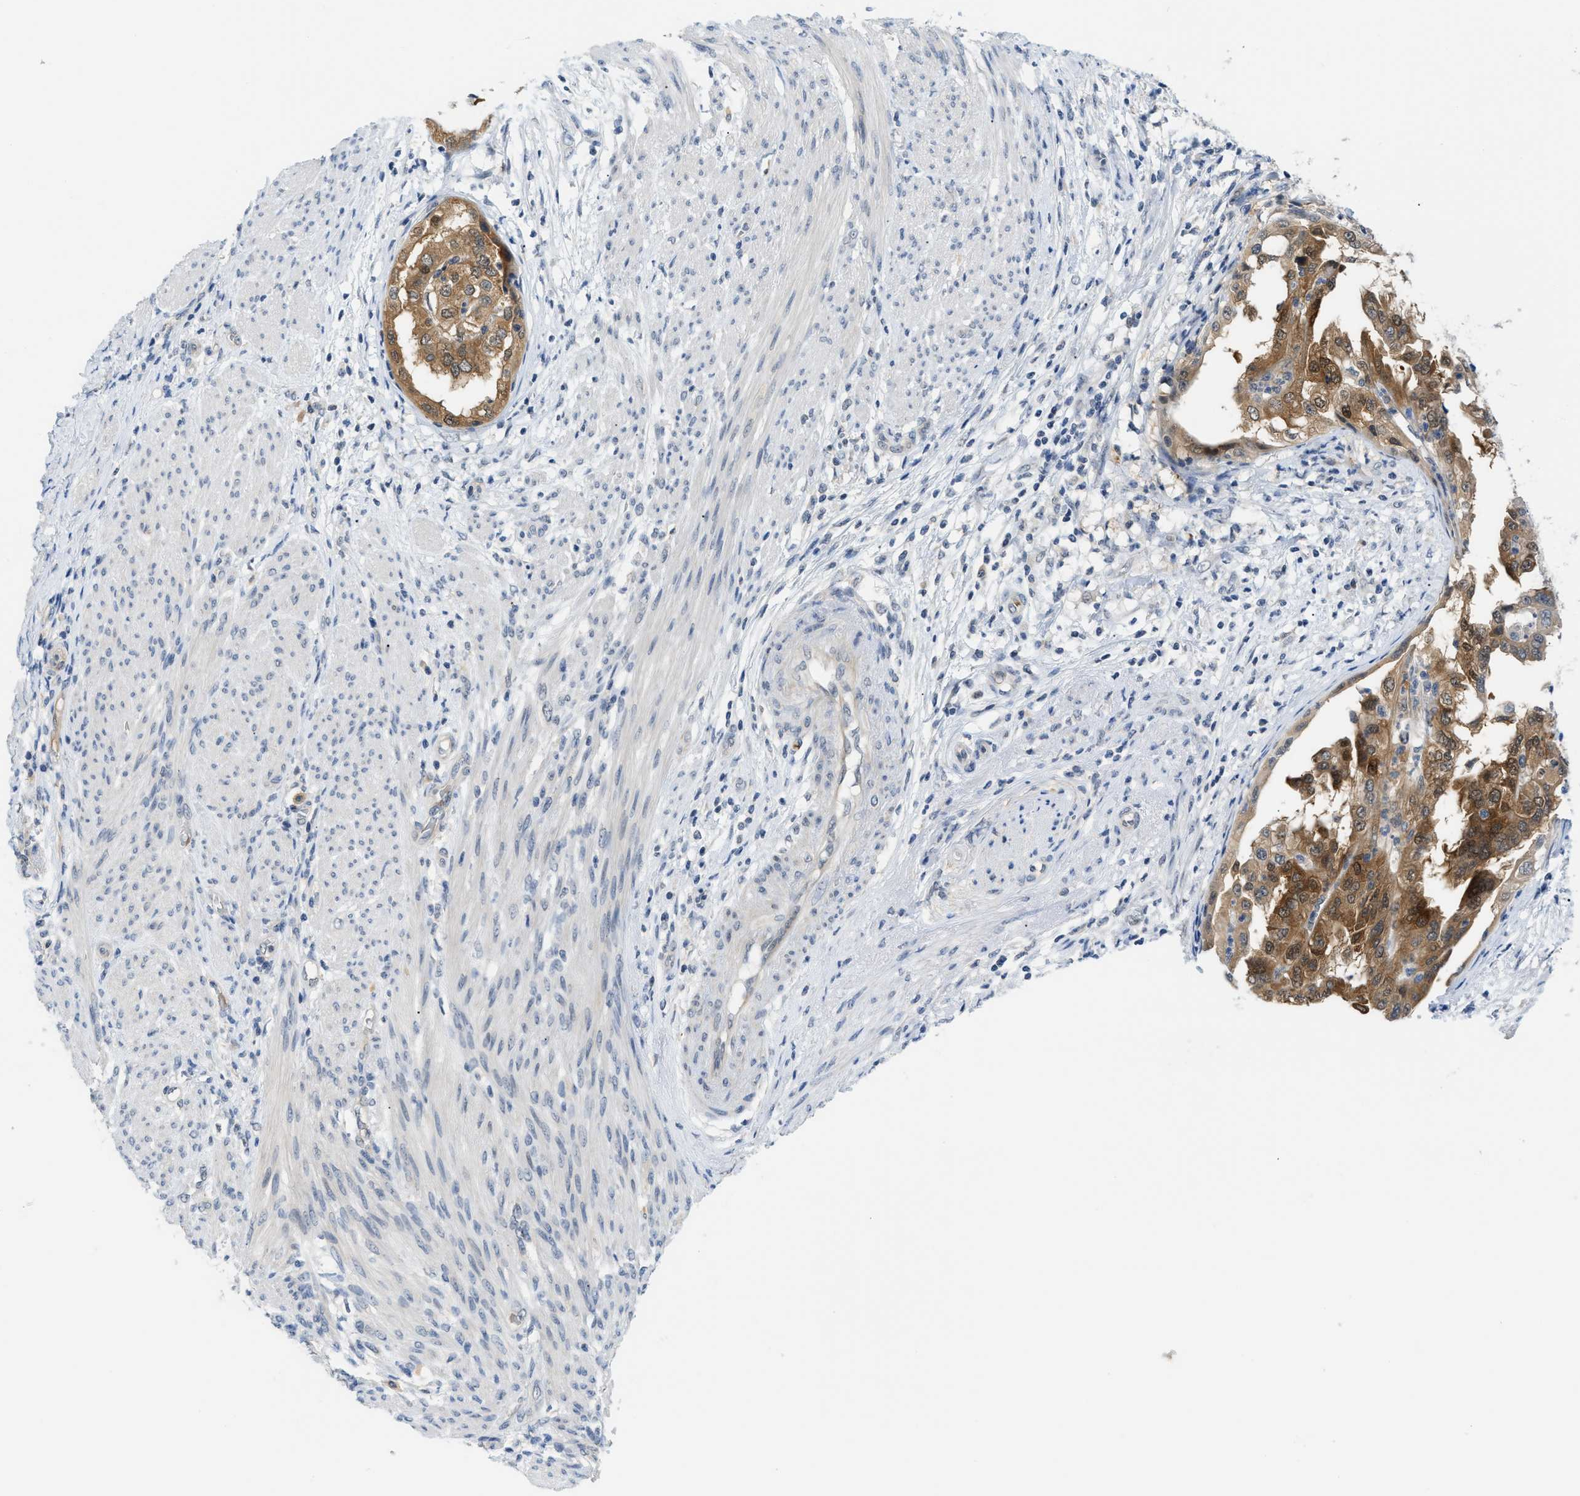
{"staining": {"intensity": "moderate", "quantity": "25%-75%", "location": "cytoplasmic/membranous,nuclear"}, "tissue": "endometrial cancer", "cell_type": "Tumor cells", "image_type": "cancer", "snomed": [{"axis": "morphology", "description": "Adenocarcinoma, NOS"}, {"axis": "topography", "description": "Endometrium"}], "caption": "About 25%-75% of tumor cells in endometrial adenocarcinoma show moderate cytoplasmic/membranous and nuclear protein staining as visualized by brown immunohistochemical staining.", "gene": "PSAT1", "patient": {"sex": "female", "age": 85}}